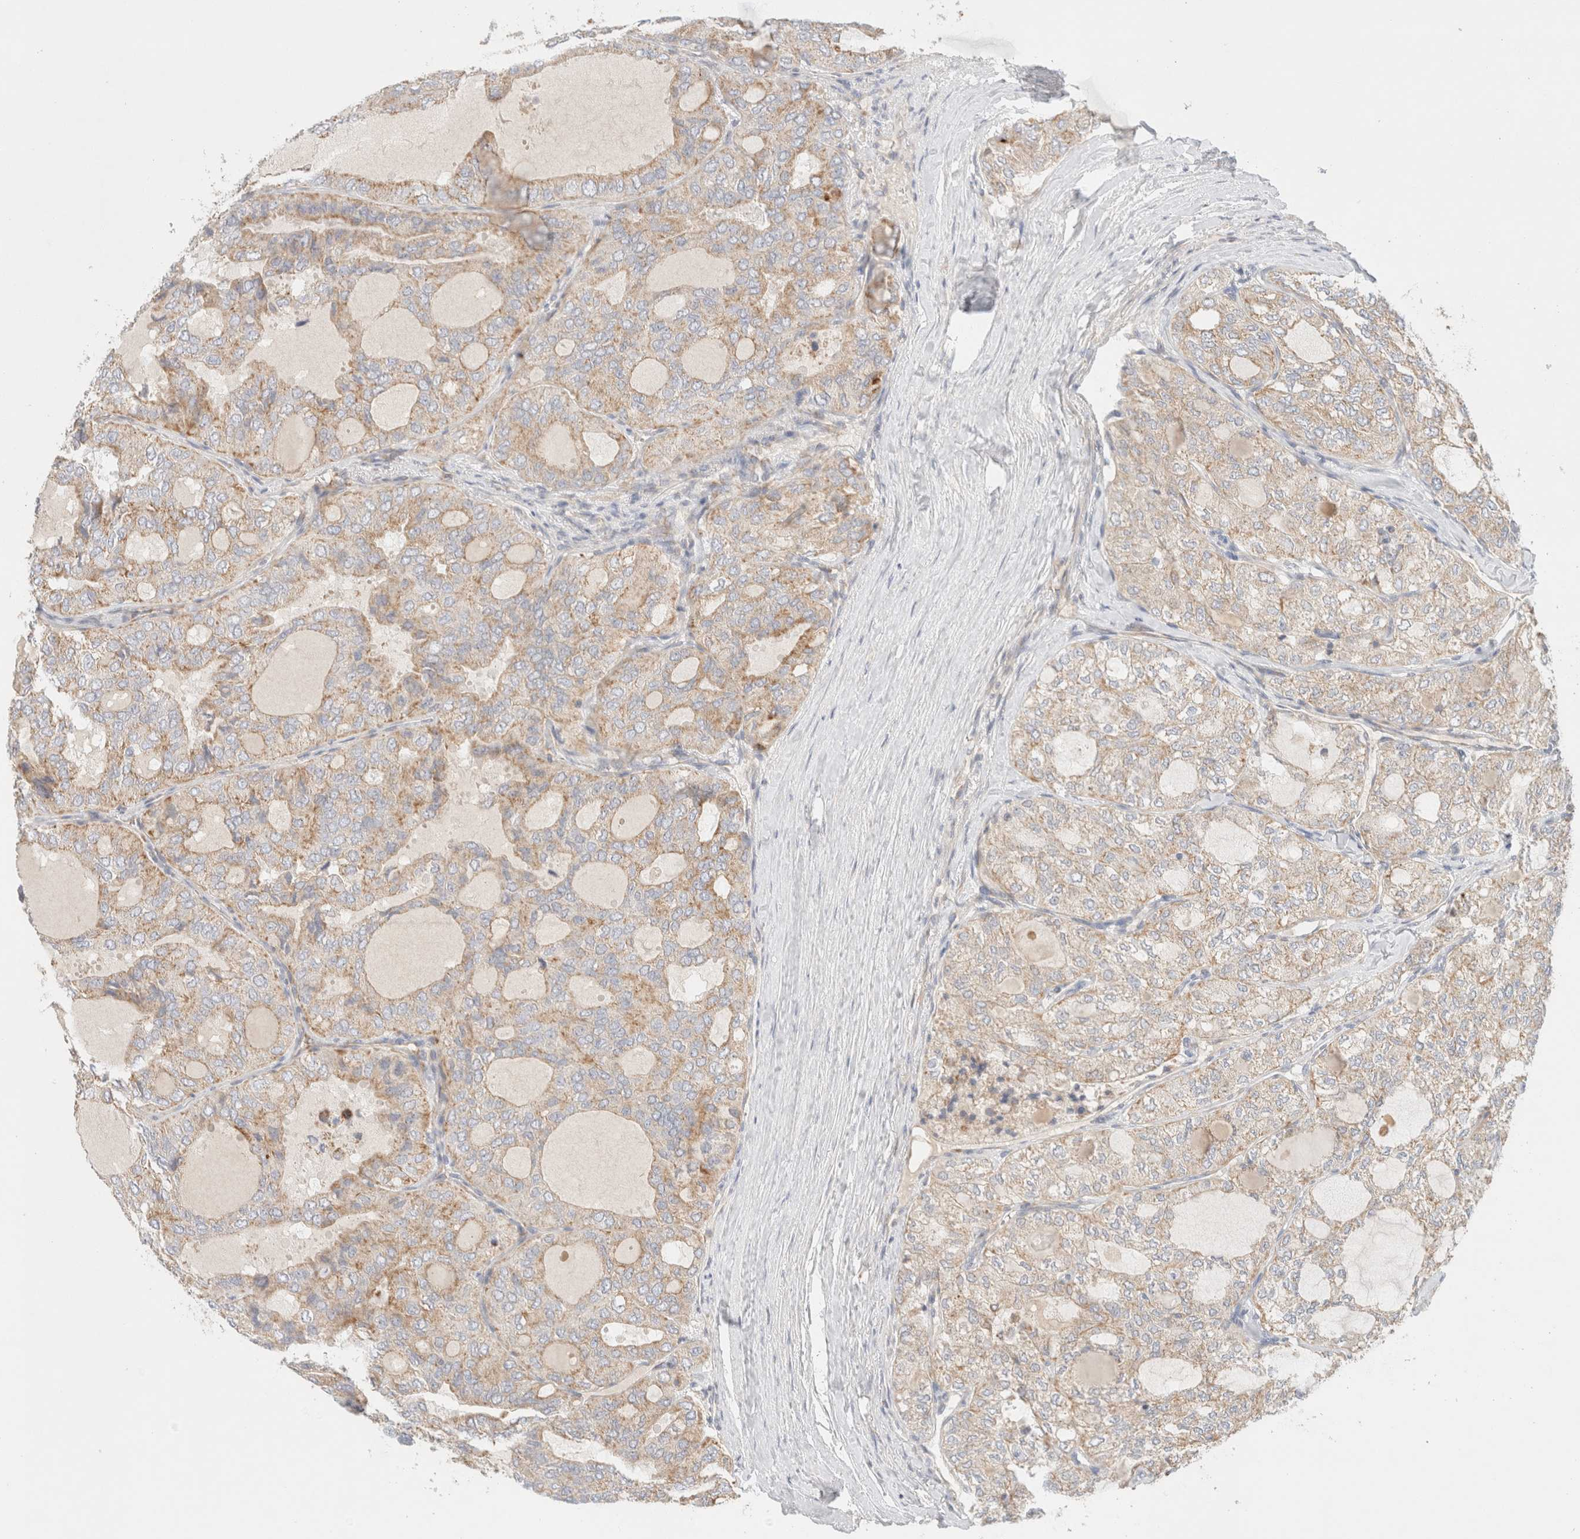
{"staining": {"intensity": "weak", "quantity": ">75%", "location": "cytoplasmic/membranous"}, "tissue": "thyroid cancer", "cell_type": "Tumor cells", "image_type": "cancer", "snomed": [{"axis": "morphology", "description": "Follicular adenoma carcinoma, NOS"}, {"axis": "topography", "description": "Thyroid gland"}], "caption": "An immunohistochemistry (IHC) micrograph of tumor tissue is shown. Protein staining in brown labels weak cytoplasmic/membranous positivity in thyroid cancer within tumor cells. (Stains: DAB in brown, nuclei in blue, Microscopy: brightfield microscopy at high magnification).", "gene": "MRM3", "patient": {"sex": "male", "age": 75}}